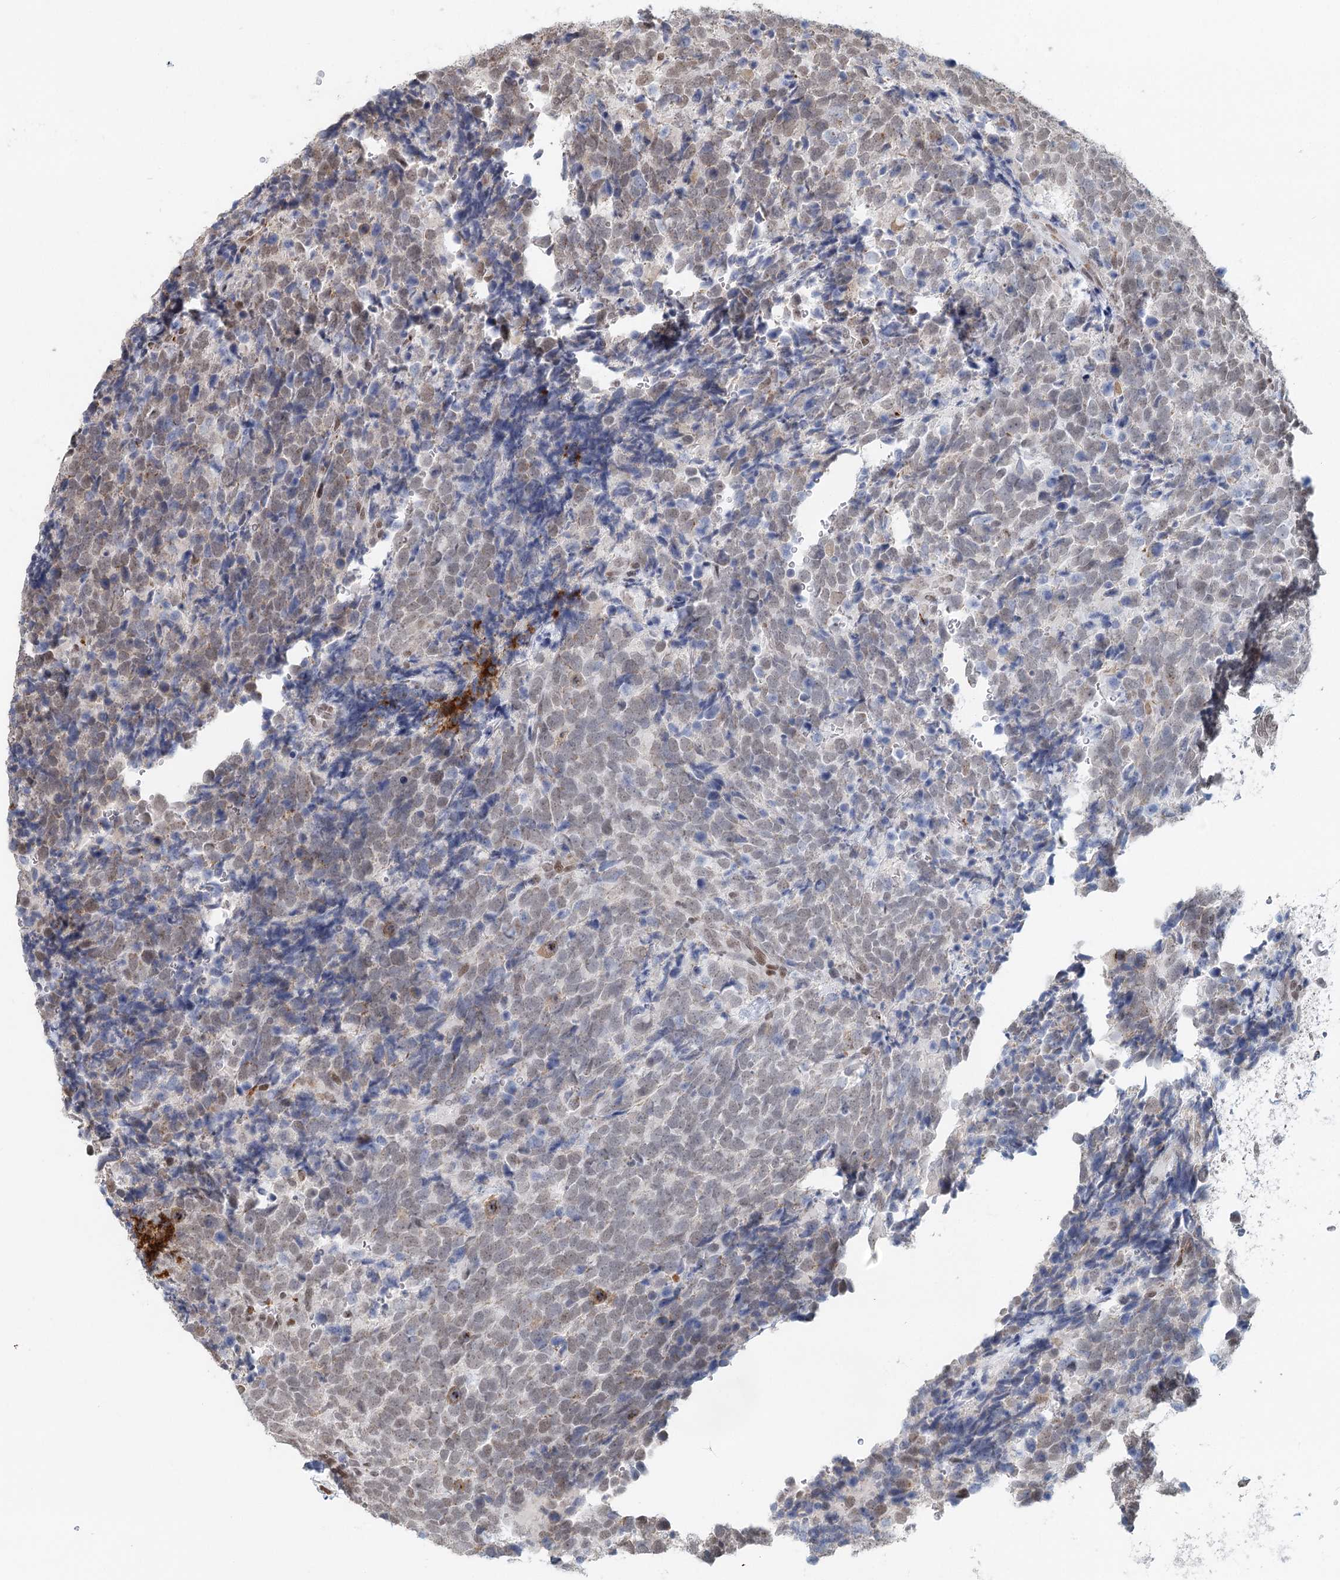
{"staining": {"intensity": "moderate", "quantity": "<25%", "location": "nuclear"}, "tissue": "urothelial cancer", "cell_type": "Tumor cells", "image_type": "cancer", "snomed": [{"axis": "morphology", "description": "Urothelial carcinoma, High grade"}, {"axis": "topography", "description": "Urinary bladder"}], "caption": "Urothelial carcinoma (high-grade) stained for a protein reveals moderate nuclear positivity in tumor cells. The staining was performed using DAB to visualize the protein expression in brown, while the nuclei were stained in blue with hematoxylin (Magnification: 20x).", "gene": "BNIP5", "patient": {"sex": "female", "age": 82}}